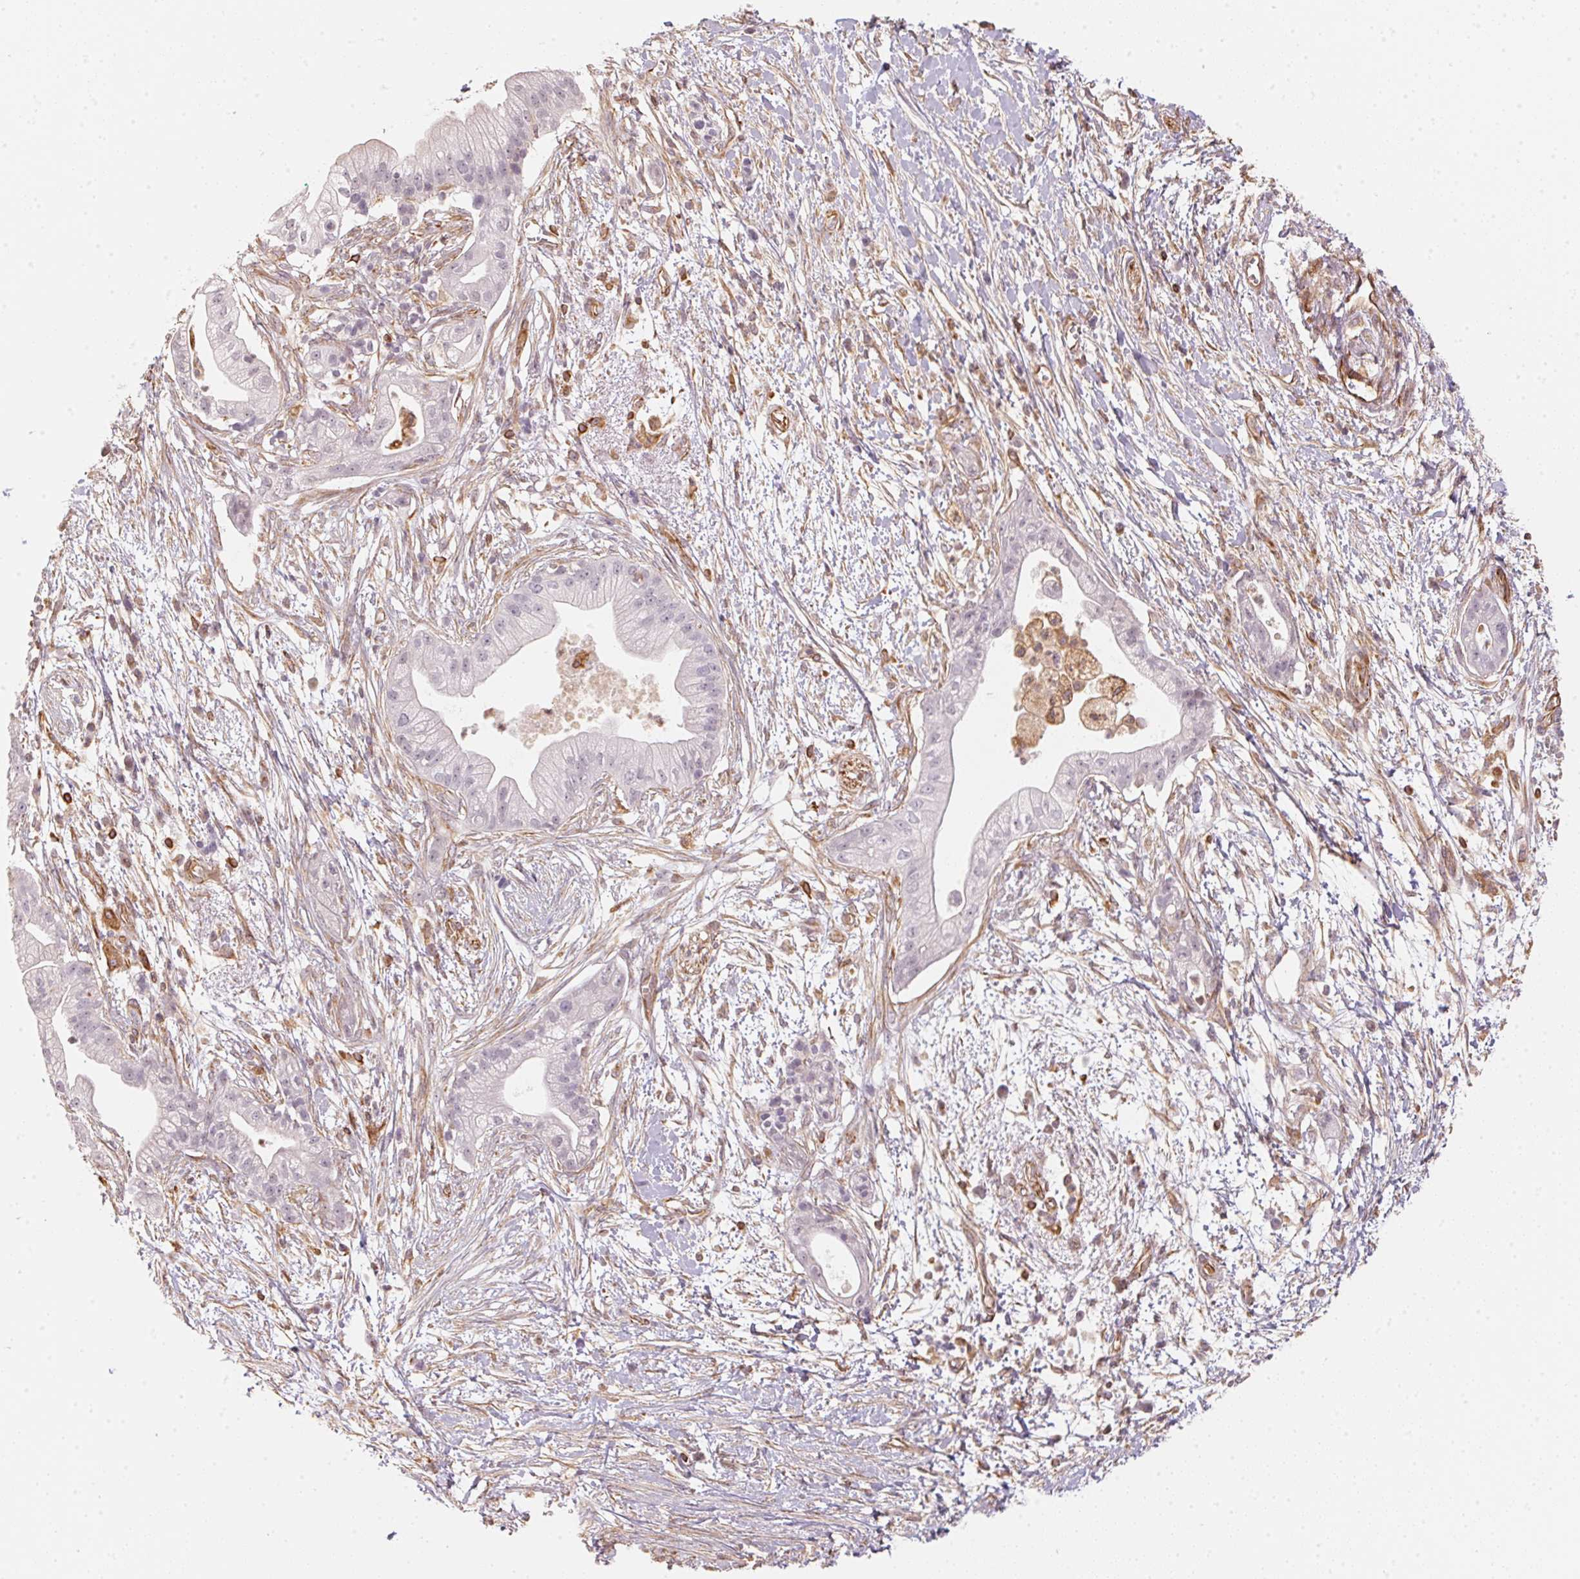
{"staining": {"intensity": "negative", "quantity": "none", "location": "none"}, "tissue": "pancreatic cancer", "cell_type": "Tumor cells", "image_type": "cancer", "snomed": [{"axis": "morphology", "description": "Normal tissue, NOS"}, {"axis": "morphology", "description": "Adenocarcinoma, NOS"}, {"axis": "topography", "description": "Lymph node"}, {"axis": "topography", "description": "Pancreas"}], "caption": "This is an IHC histopathology image of pancreatic cancer (adenocarcinoma). There is no positivity in tumor cells.", "gene": "FOXR2", "patient": {"sex": "female", "age": 58}}